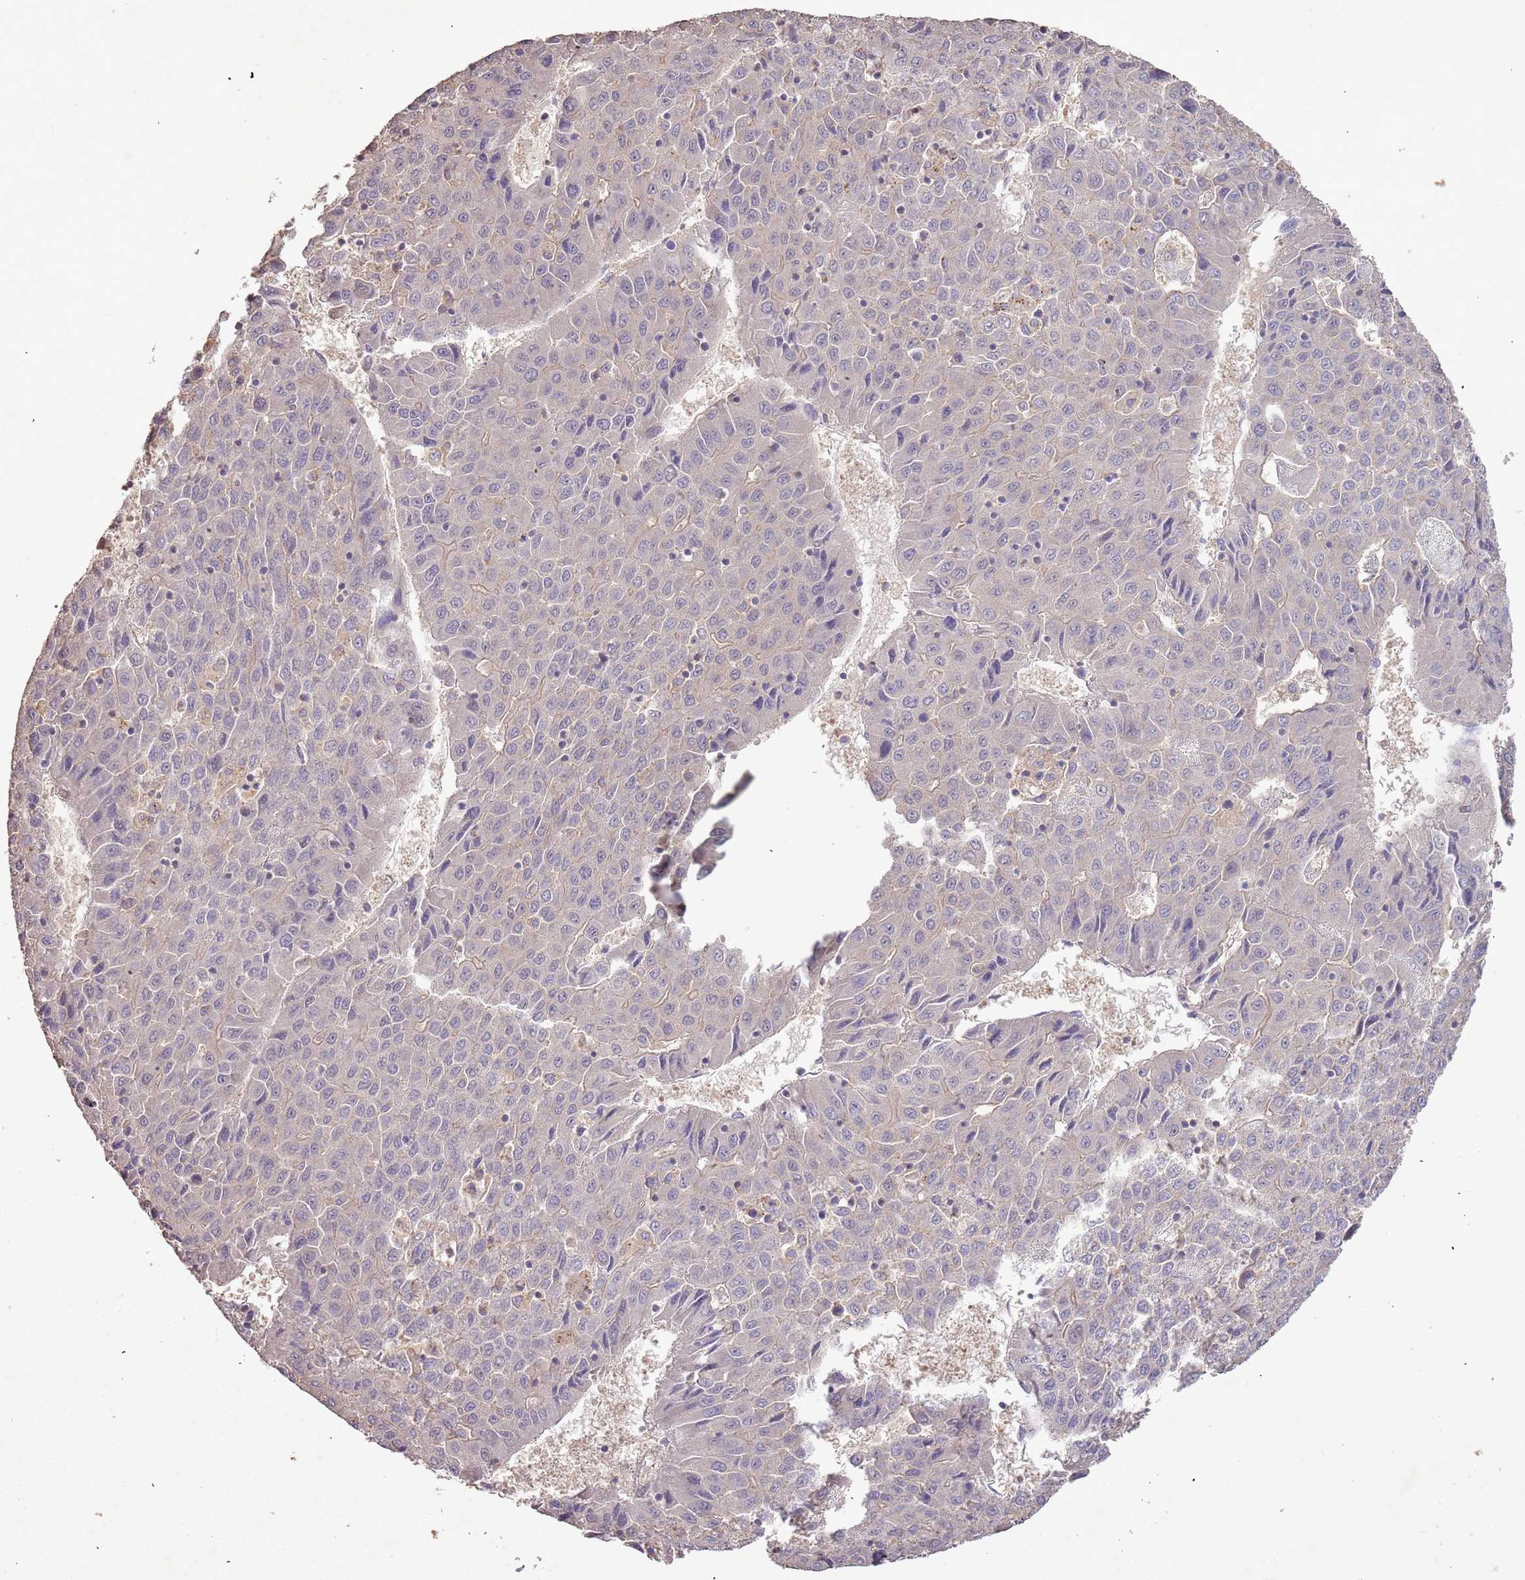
{"staining": {"intensity": "negative", "quantity": "none", "location": "none"}, "tissue": "liver cancer", "cell_type": "Tumor cells", "image_type": "cancer", "snomed": [{"axis": "morphology", "description": "Carcinoma, Hepatocellular, NOS"}, {"axis": "topography", "description": "Liver"}], "caption": "Tumor cells show no significant protein positivity in liver hepatocellular carcinoma.", "gene": "FECH", "patient": {"sex": "female", "age": 53}}